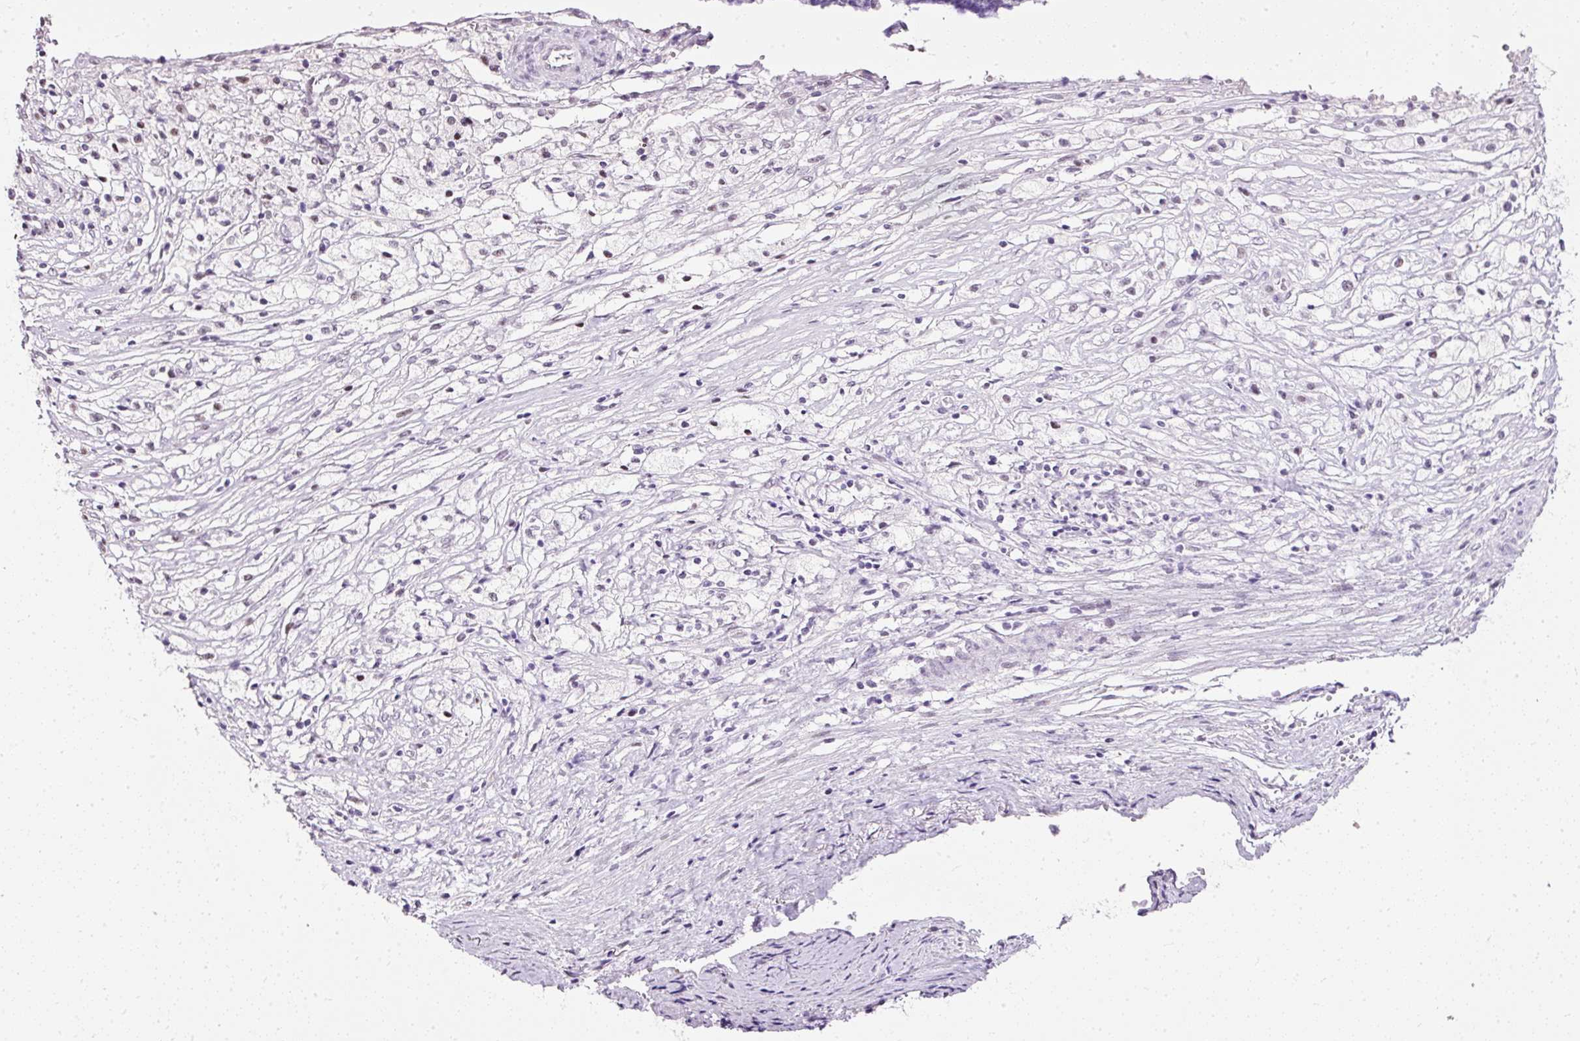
{"staining": {"intensity": "weak", "quantity": "<25%", "location": "nuclear"}, "tissue": "ovarian cancer", "cell_type": "Tumor cells", "image_type": "cancer", "snomed": [{"axis": "morphology", "description": "Carcinoma, endometroid"}, {"axis": "topography", "description": "Ovary"}], "caption": "DAB (3,3'-diaminobenzidine) immunohistochemical staining of ovarian cancer (endometroid carcinoma) displays no significant positivity in tumor cells.", "gene": "PDE6B", "patient": {"sex": "female", "age": 42}}